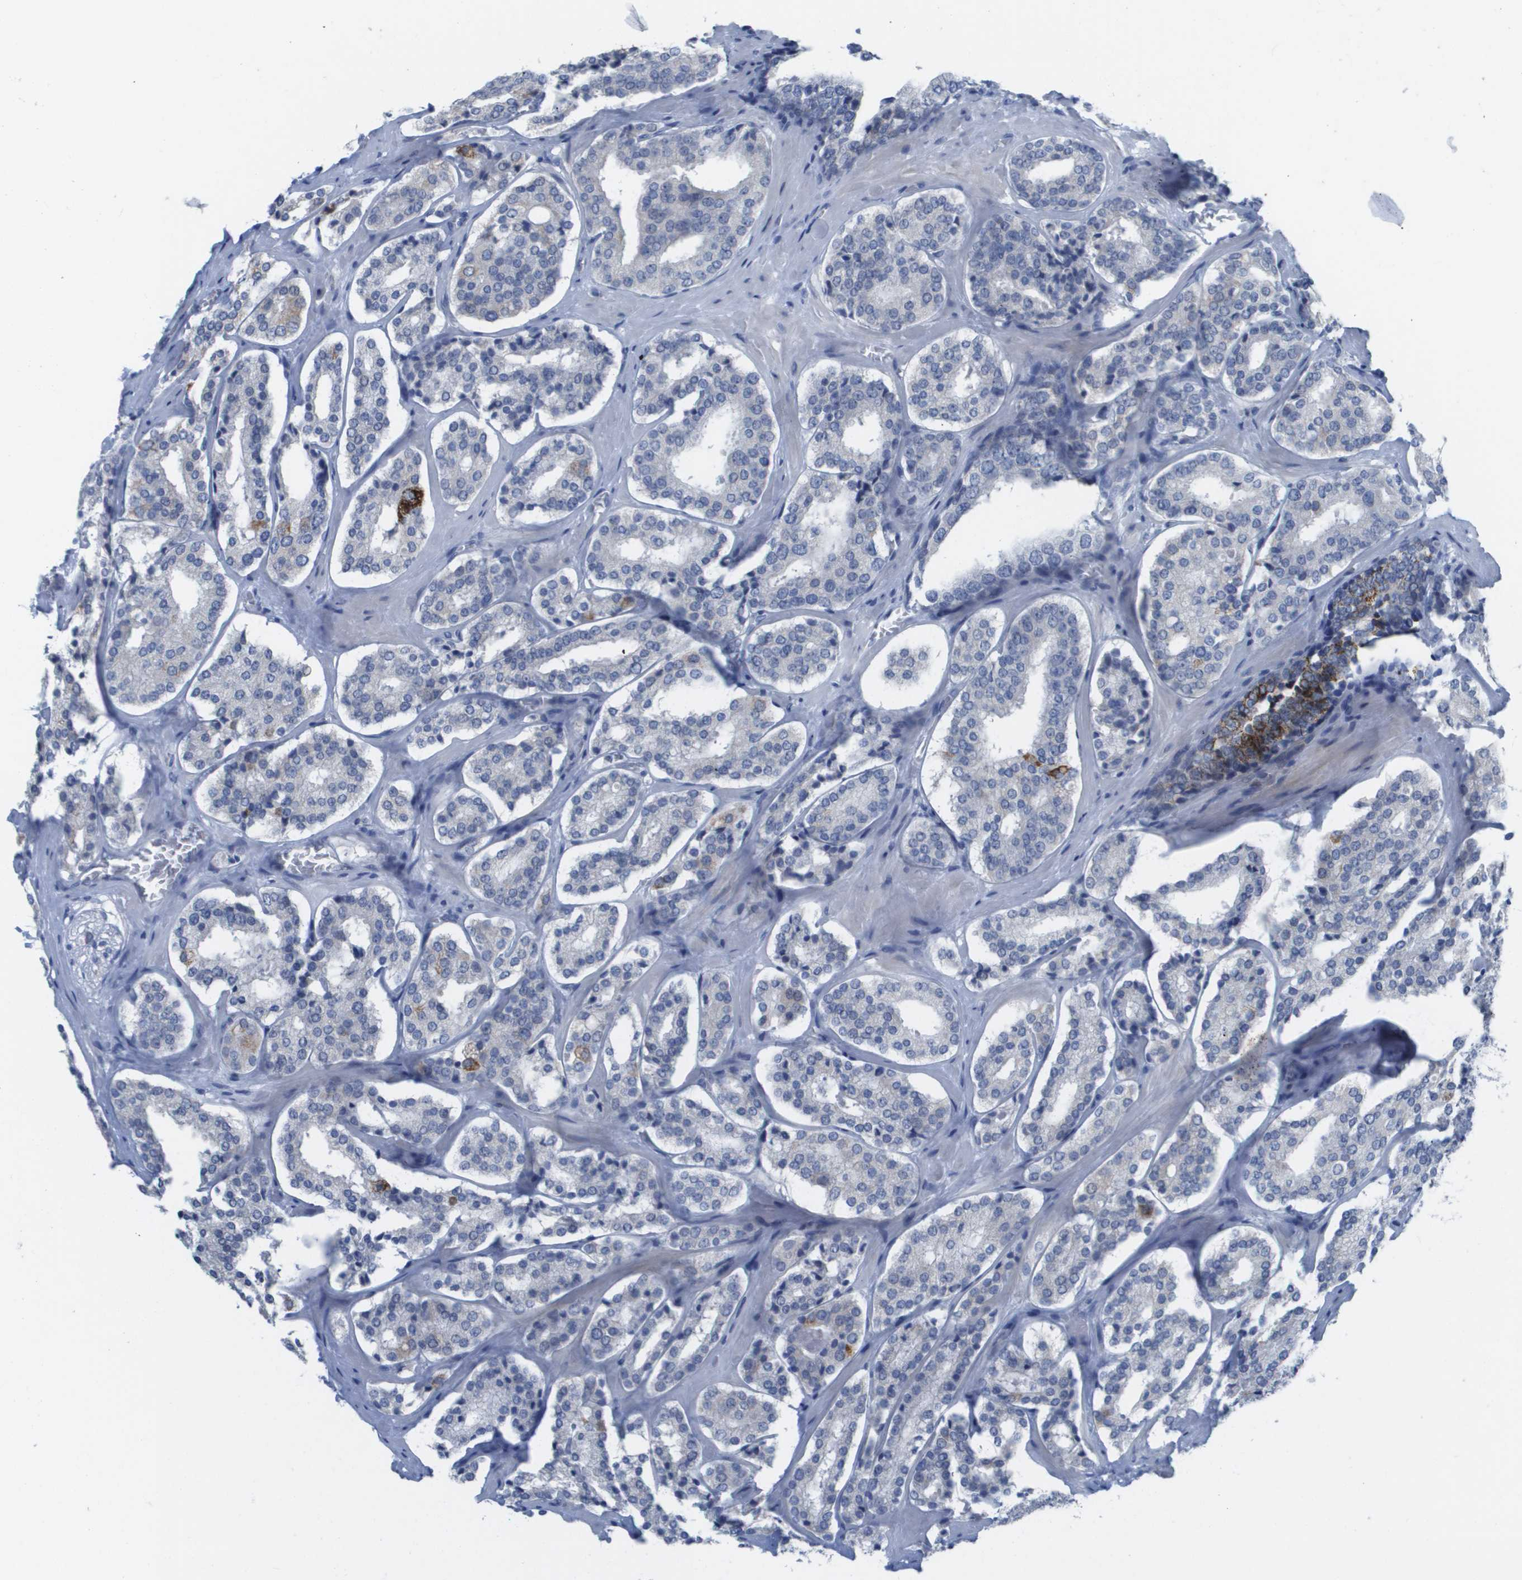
{"staining": {"intensity": "negative", "quantity": "none", "location": "none"}, "tissue": "prostate cancer", "cell_type": "Tumor cells", "image_type": "cancer", "snomed": [{"axis": "morphology", "description": "Adenocarcinoma, High grade"}, {"axis": "topography", "description": "Prostate"}], "caption": "IHC micrograph of human adenocarcinoma (high-grade) (prostate) stained for a protein (brown), which displays no expression in tumor cells. (DAB immunohistochemistry (IHC), high magnification).", "gene": "PDE4A", "patient": {"sex": "male", "age": 60}}